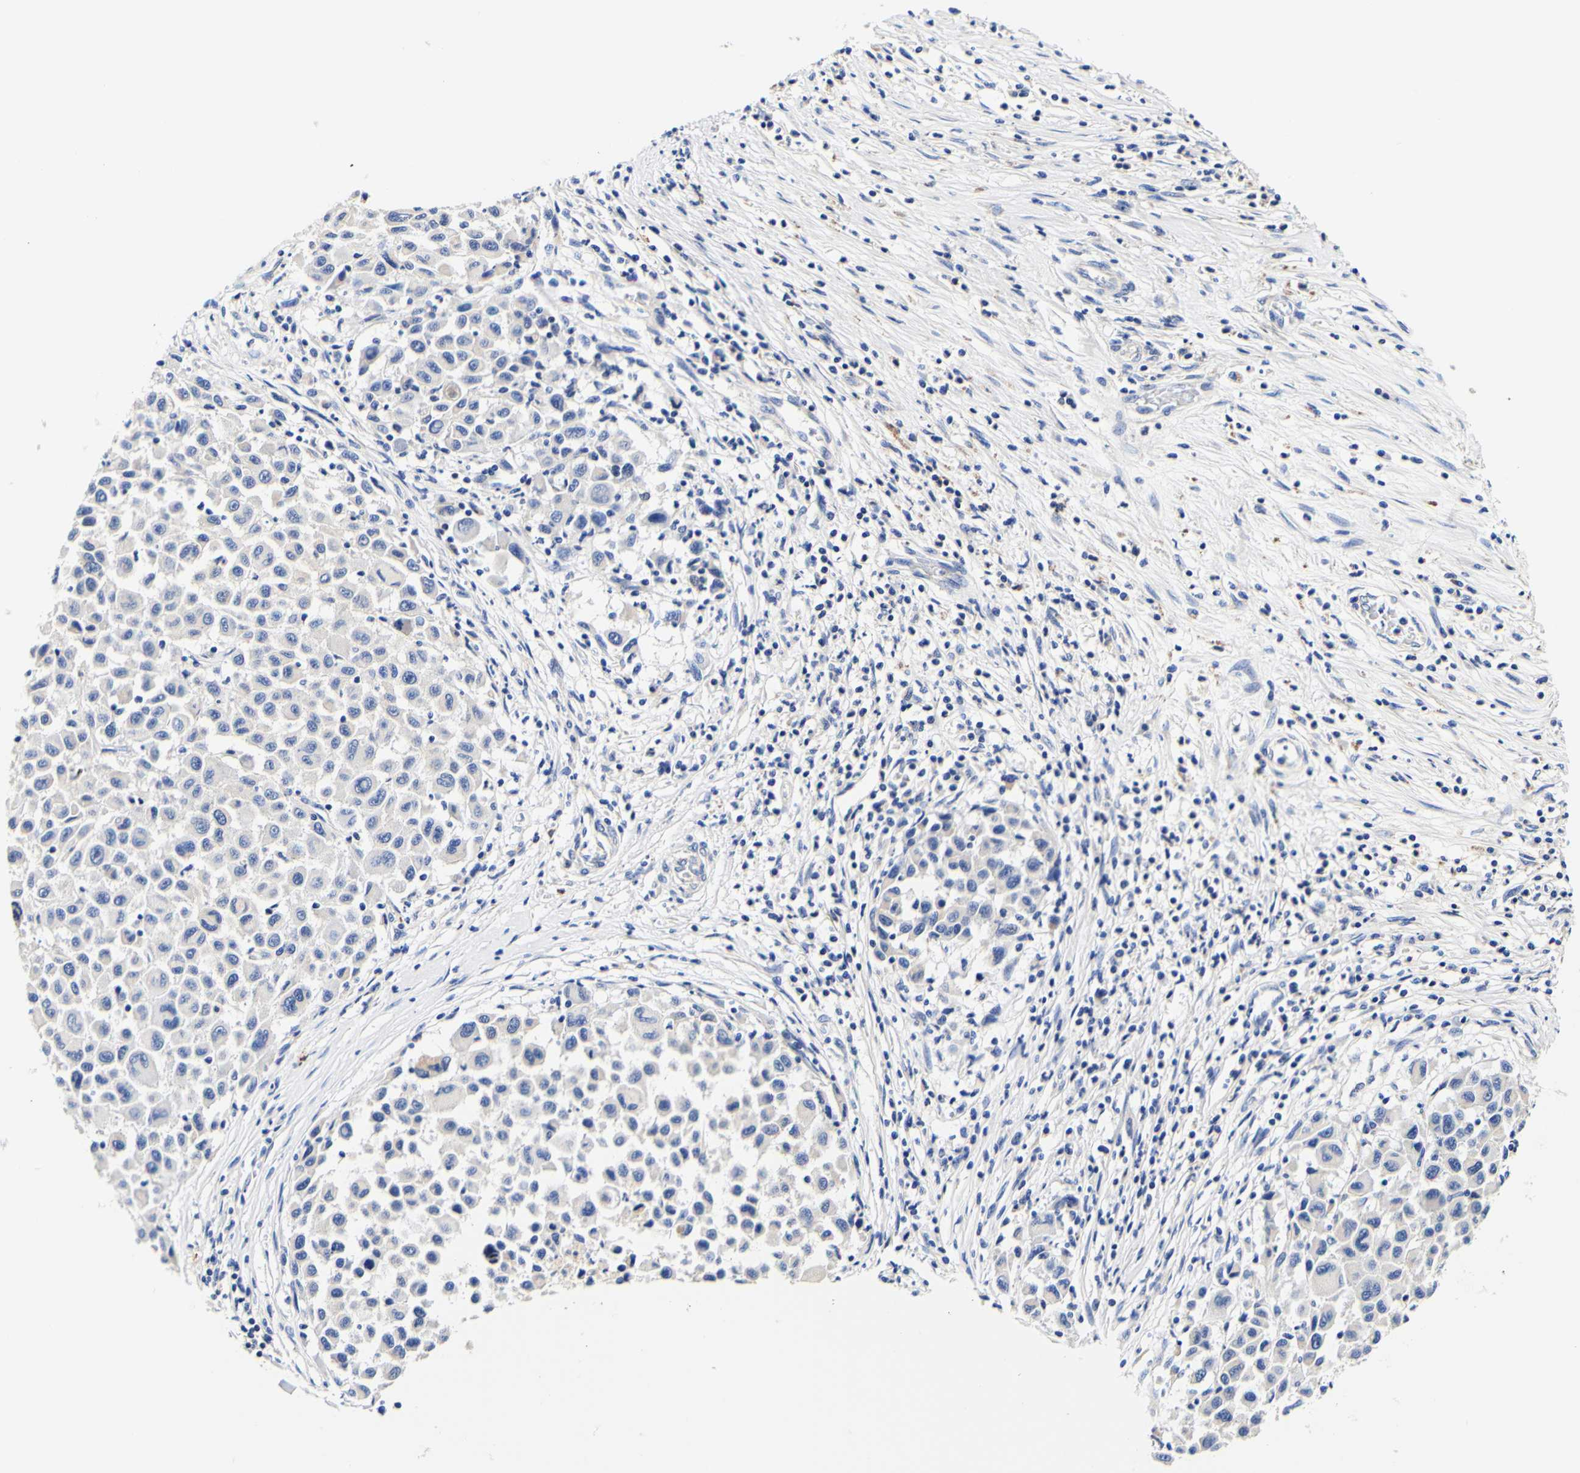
{"staining": {"intensity": "negative", "quantity": "none", "location": "none"}, "tissue": "melanoma", "cell_type": "Tumor cells", "image_type": "cancer", "snomed": [{"axis": "morphology", "description": "Malignant melanoma, Metastatic site"}, {"axis": "topography", "description": "Lymph node"}], "caption": "The IHC photomicrograph has no significant staining in tumor cells of malignant melanoma (metastatic site) tissue. (DAB (3,3'-diaminobenzidine) immunohistochemistry, high magnification).", "gene": "CAMK4", "patient": {"sex": "male", "age": 61}}